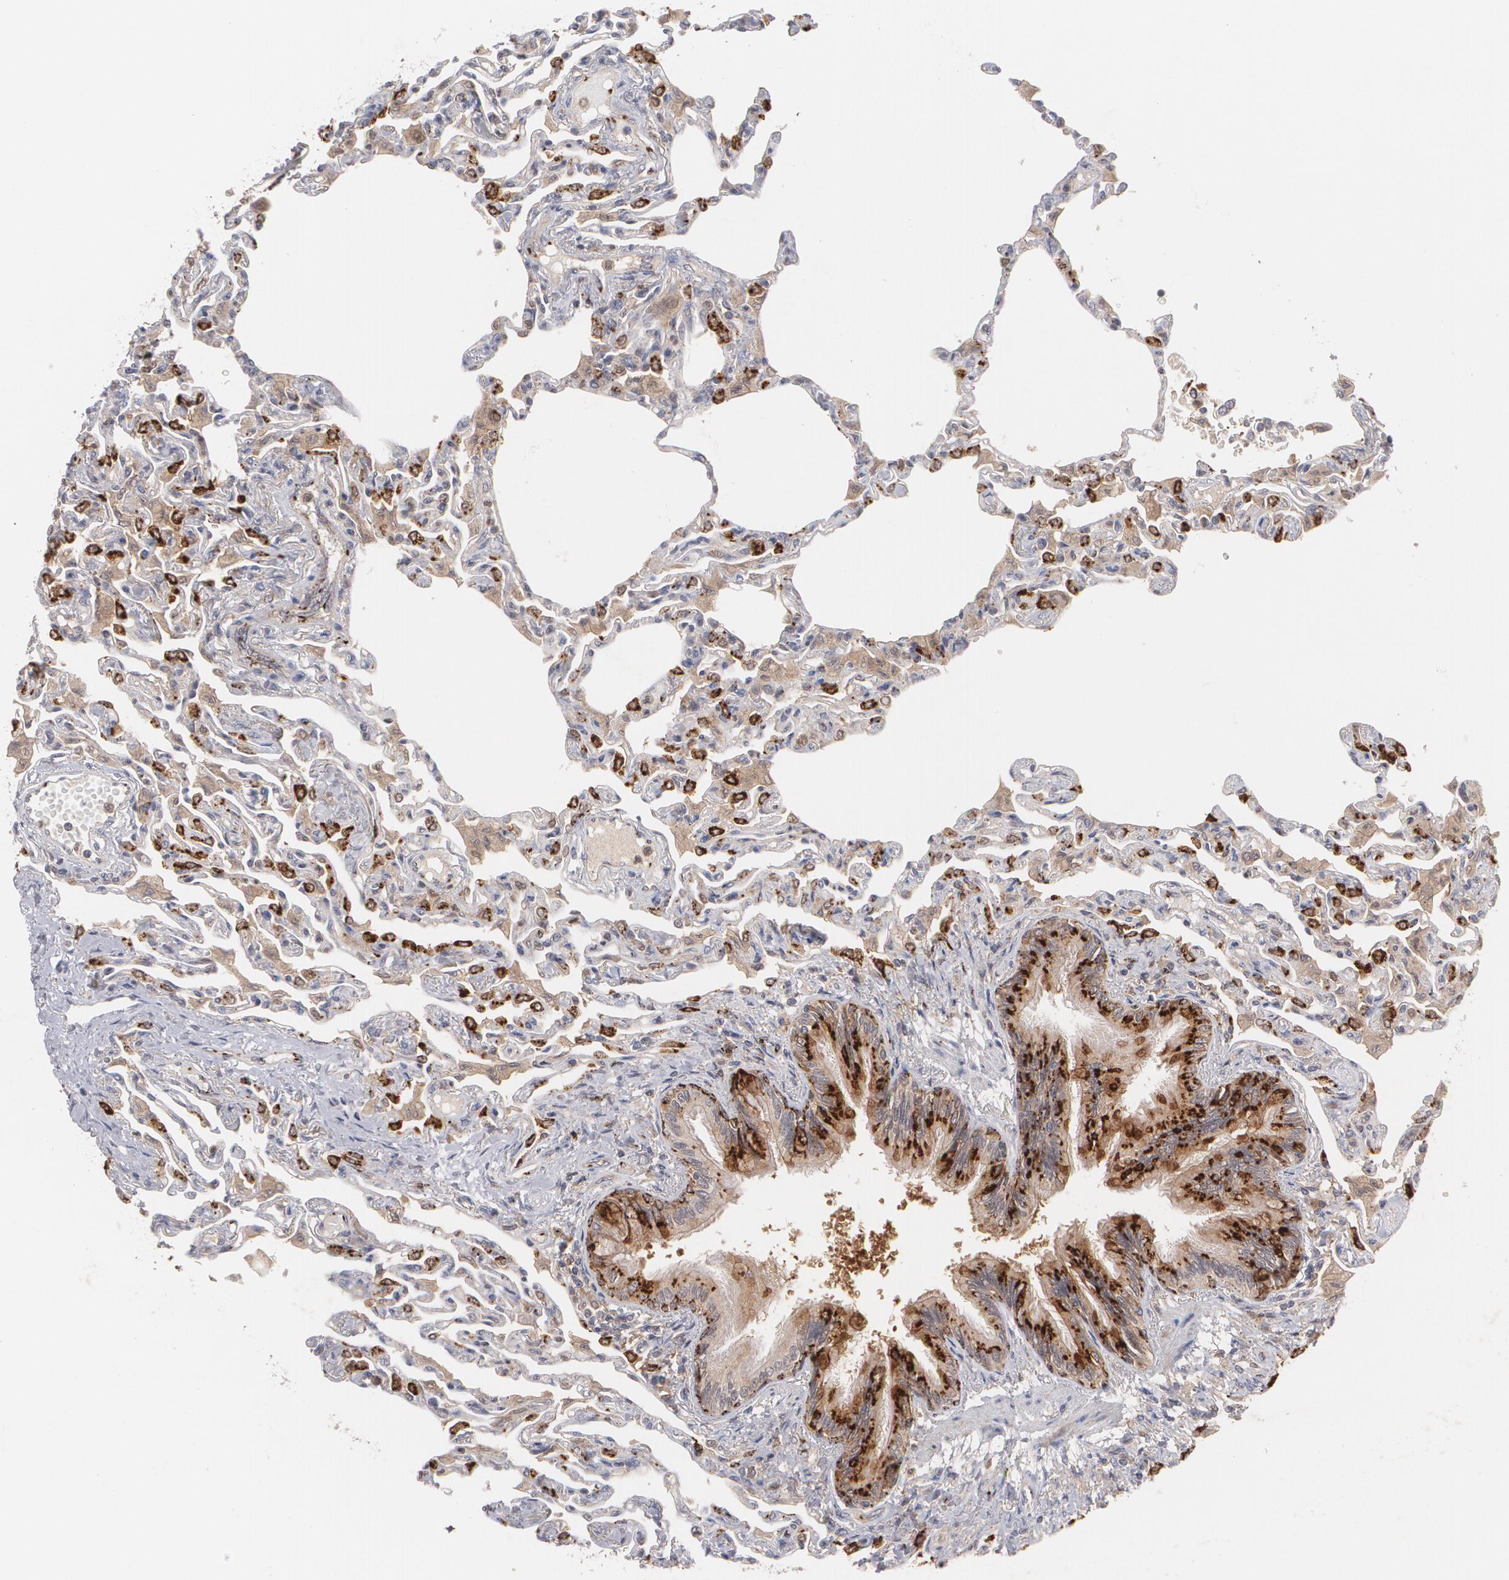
{"staining": {"intensity": "moderate", "quantity": "<25%", "location": "cytoplasmic/membranous"}, "tissue": "lung", "cell_type": "Alveolar cells", "image_type": "normal", "snomed": [{"axis": "morphology", "description": "Normal tissue, NOS"}, {"axis": "topography", "description": "Lung"}], "caption": "Immunohistochemical staining of normal lung reveals <25% levels of moderate cytoplasmic/membranous protein expression in approximately <25% of alveolar cells. Ihc stains the protein in brown and the nuclei are stained blue.", "gene": "HTT", "patient": {"sex": "female", "age": 49}}